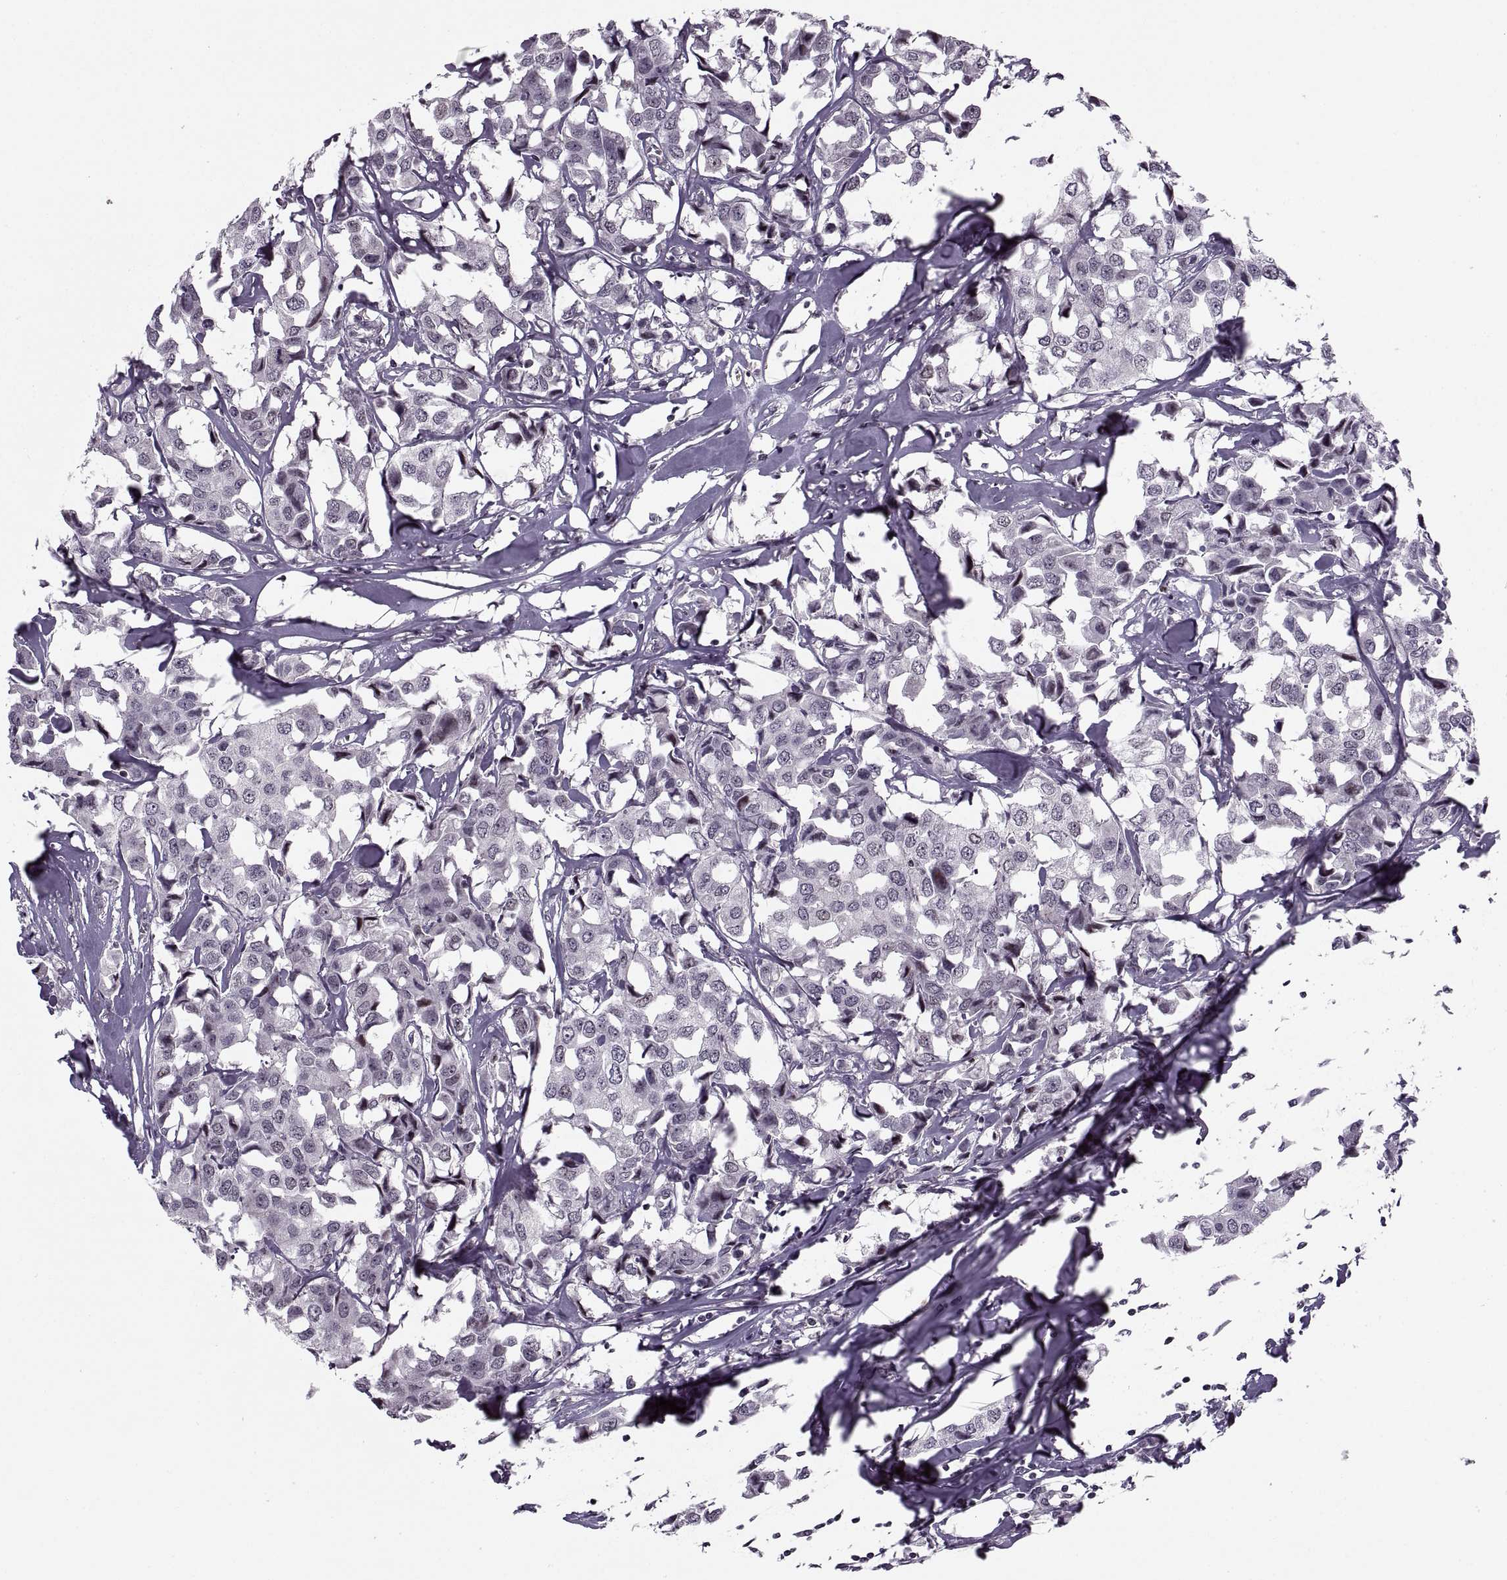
{"staining": {"intensity": "negative", "quantity": "none", "location": "none"}, "tissue": "breast cancer", "cell_type": "Tumor cells", "image_type": "cancer", "snomed": [{"axis": "morphology", "description": "Duct carcinoma"}, {"axis": "topography", "description": "Breast"}], "caption": "A high-resolution photomicrograph shows immunohistochemistry staining of breast cancer, which displays no significant positivity in tumor cells.", "gene": "LUZP2", "patient": {"sex": "female", "age": 80}}